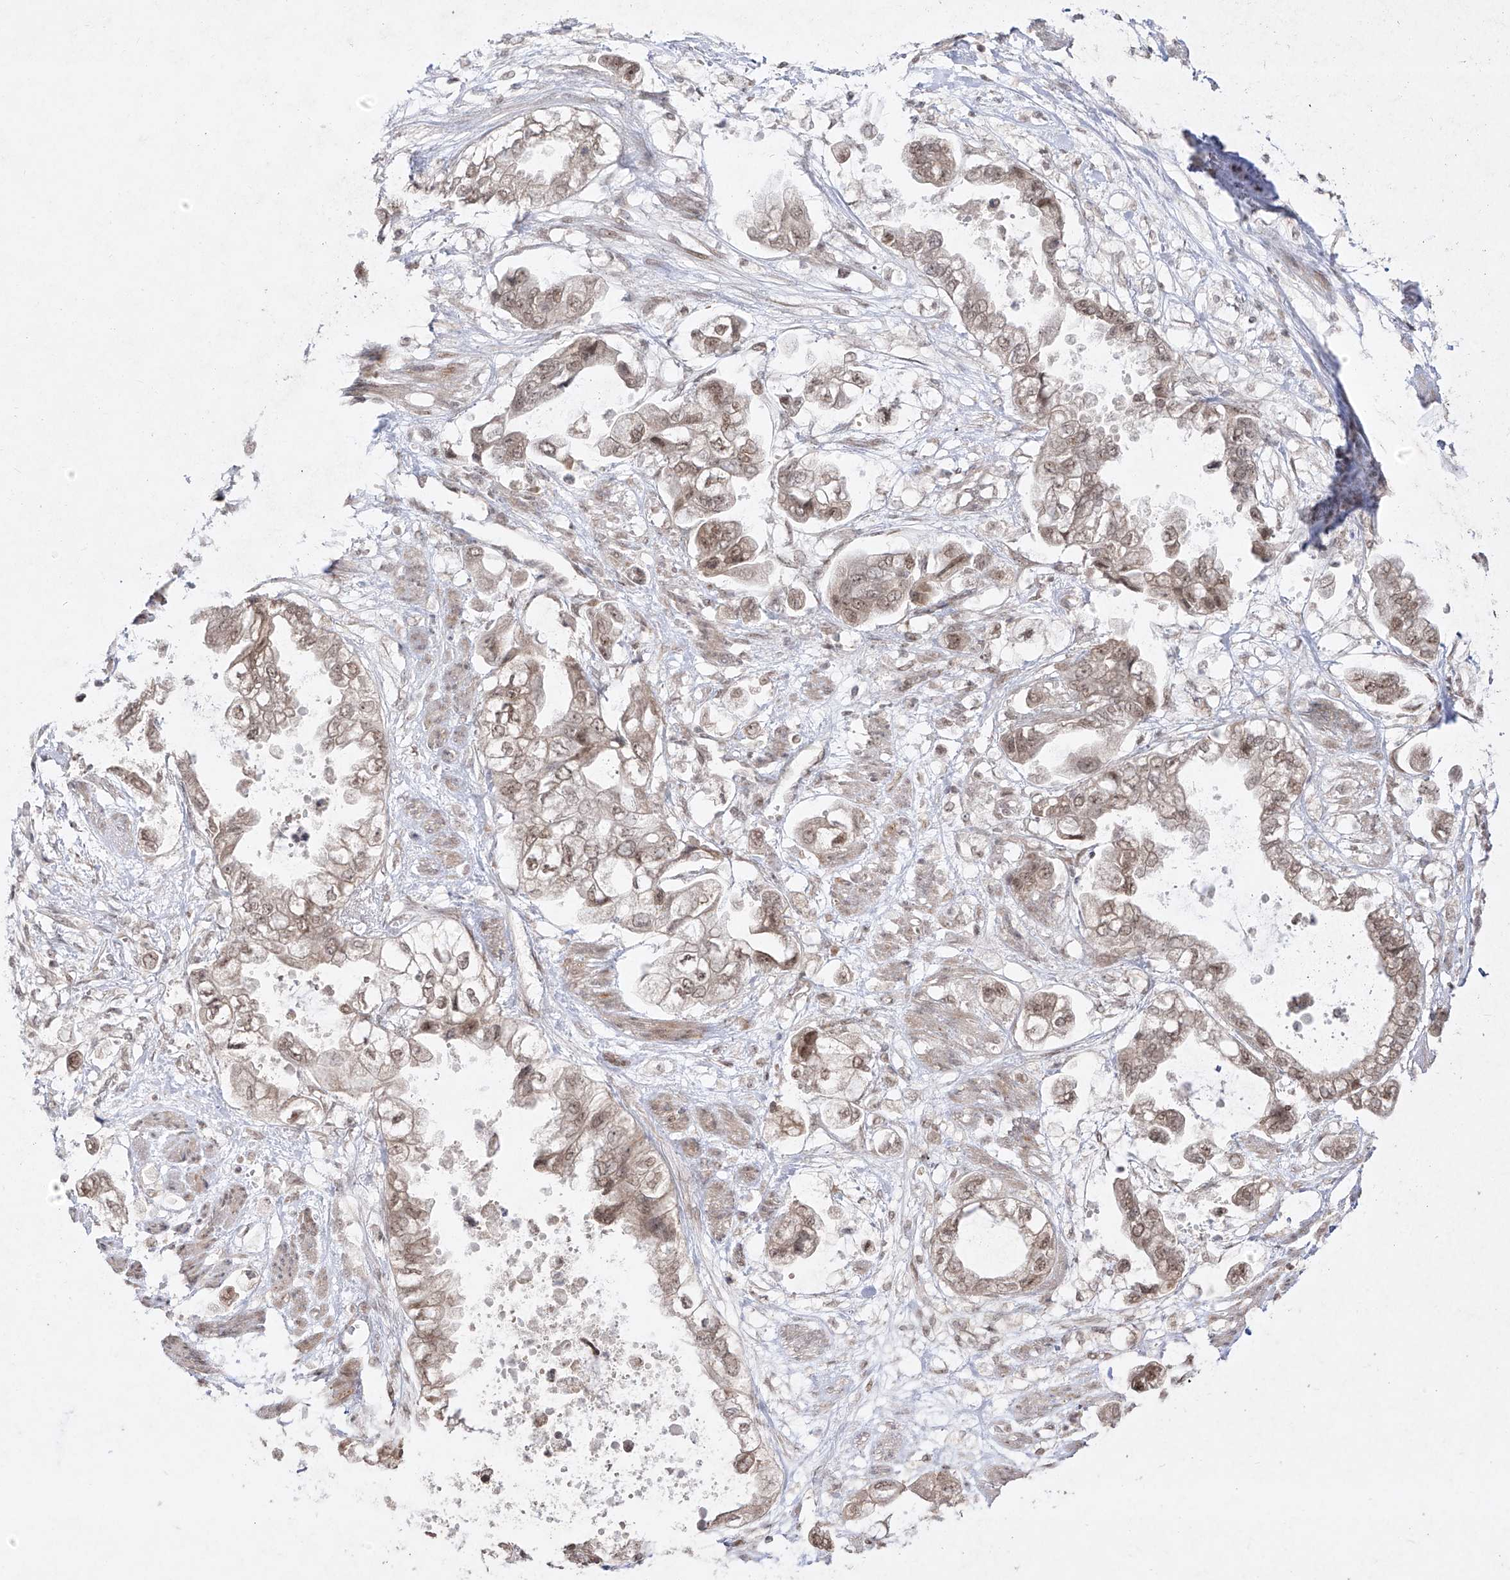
{"staining": {"intensity": "moderate", "quantity": ">75%", "location": "nuclear"}, "tissue": "stomach cancer", "cell_type": "Tumor cells", "image_type": "cancer", "snomed": [{"axis": "morphology", "description": "Adenocarcinoma, NOS"}, {"axis": "topography", "description": "Stomach"}], "caption": "Stomach cancer (adenocarcinoma) tissue exhibits moderate nuclear staining in about >75% of tumor cells, visualized by immunohistochemistry.", "gene": "SNRNP27", "patient": {"sex": "male", "age": 62}}